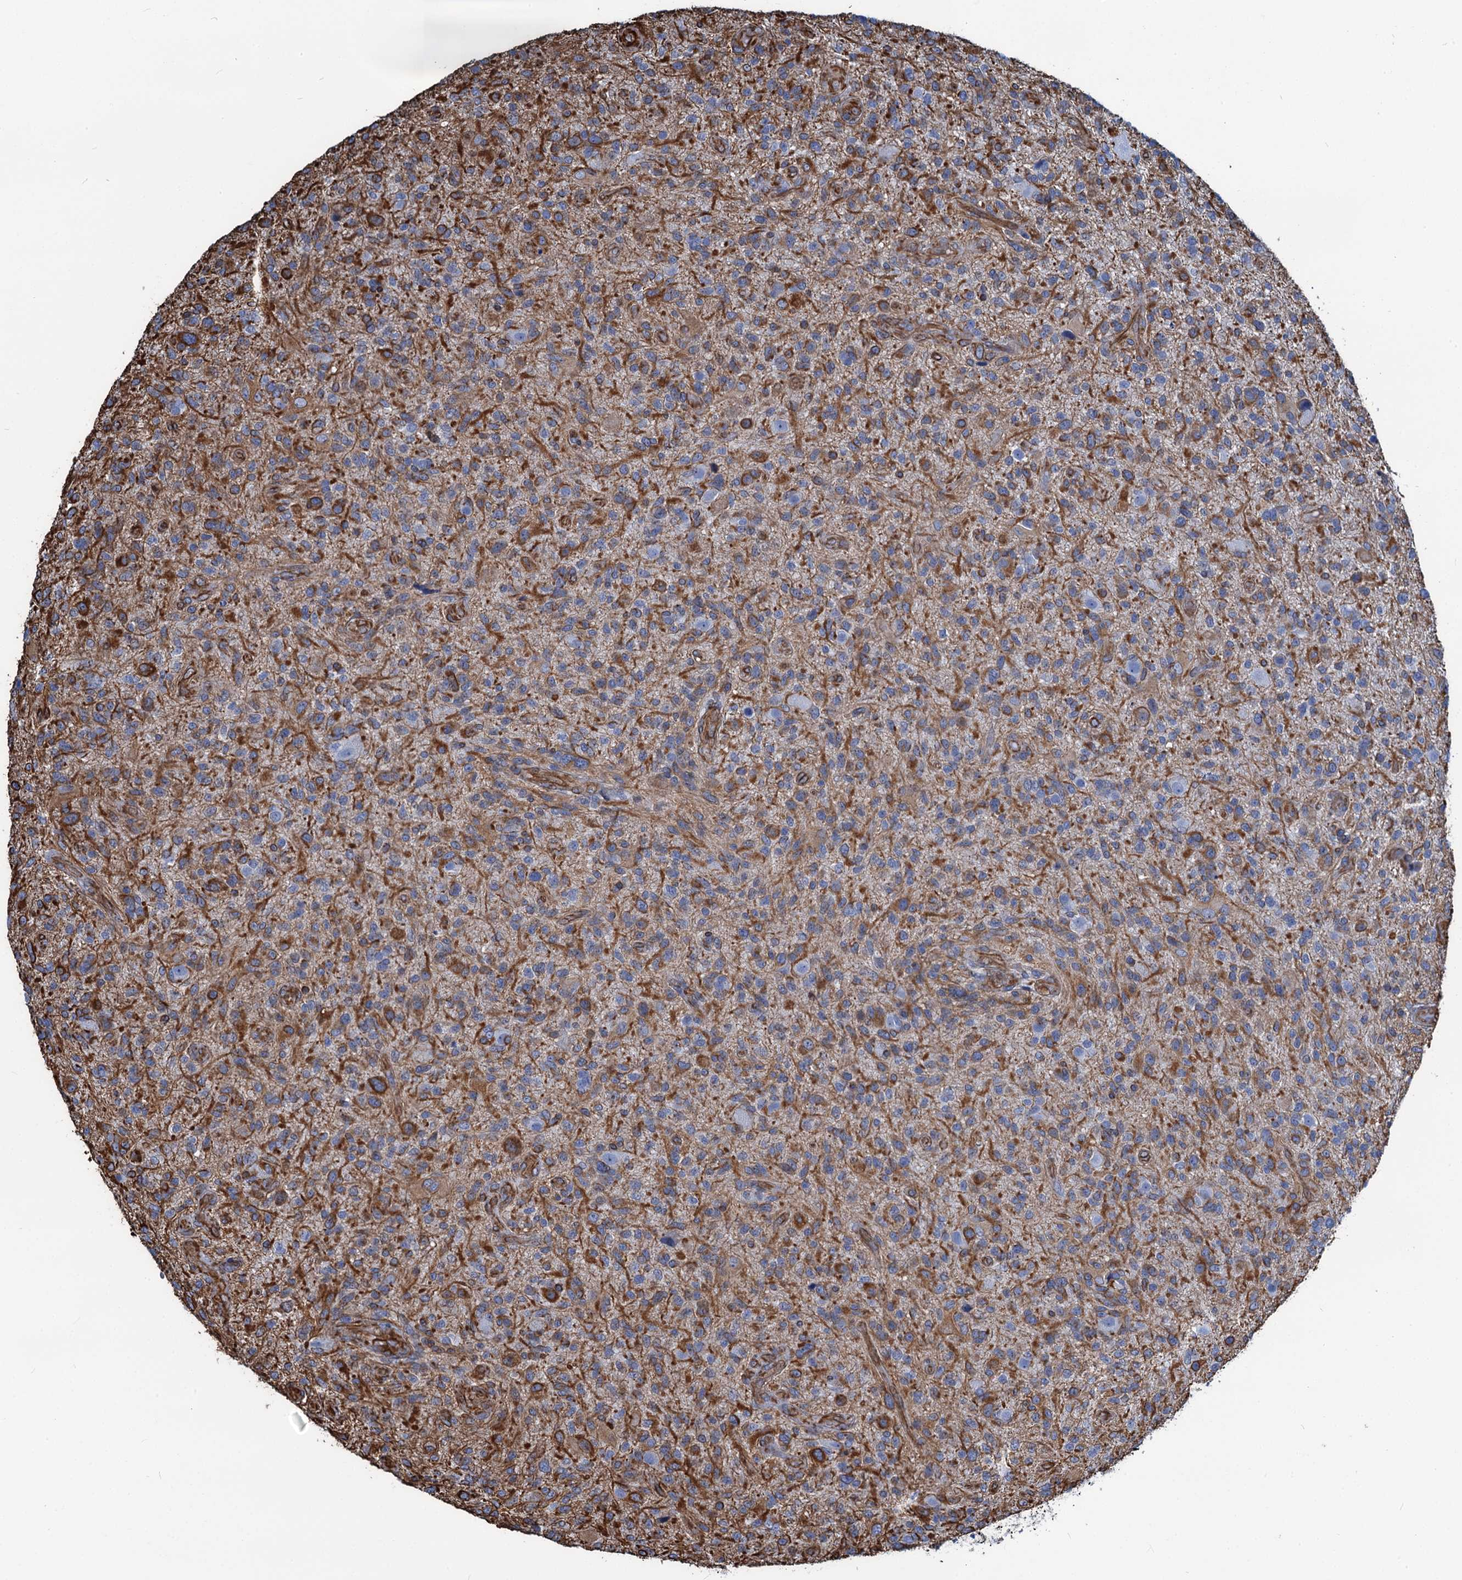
{"staining": {"intensity": "moderate", "quantity": "25%-75%", "location": "cytoplasmic/membranous"}, "tissue": "glioma", "cell_type": "Tumor cells", "image_type": "cancer", "snomed": [{"axis": "morphology", "description": "Glioma, malignant, High grade"}, {"axis": "topography", "description": "Brain"}], "caption": "There is medium levels of moderate cytoplasmic/membranous positivity in tumor cells of glioma, as demonstrated by immunohistochemical staining (brown color).", "gene": "PGM2", "patient": {"sex": "male", "age": 47}}